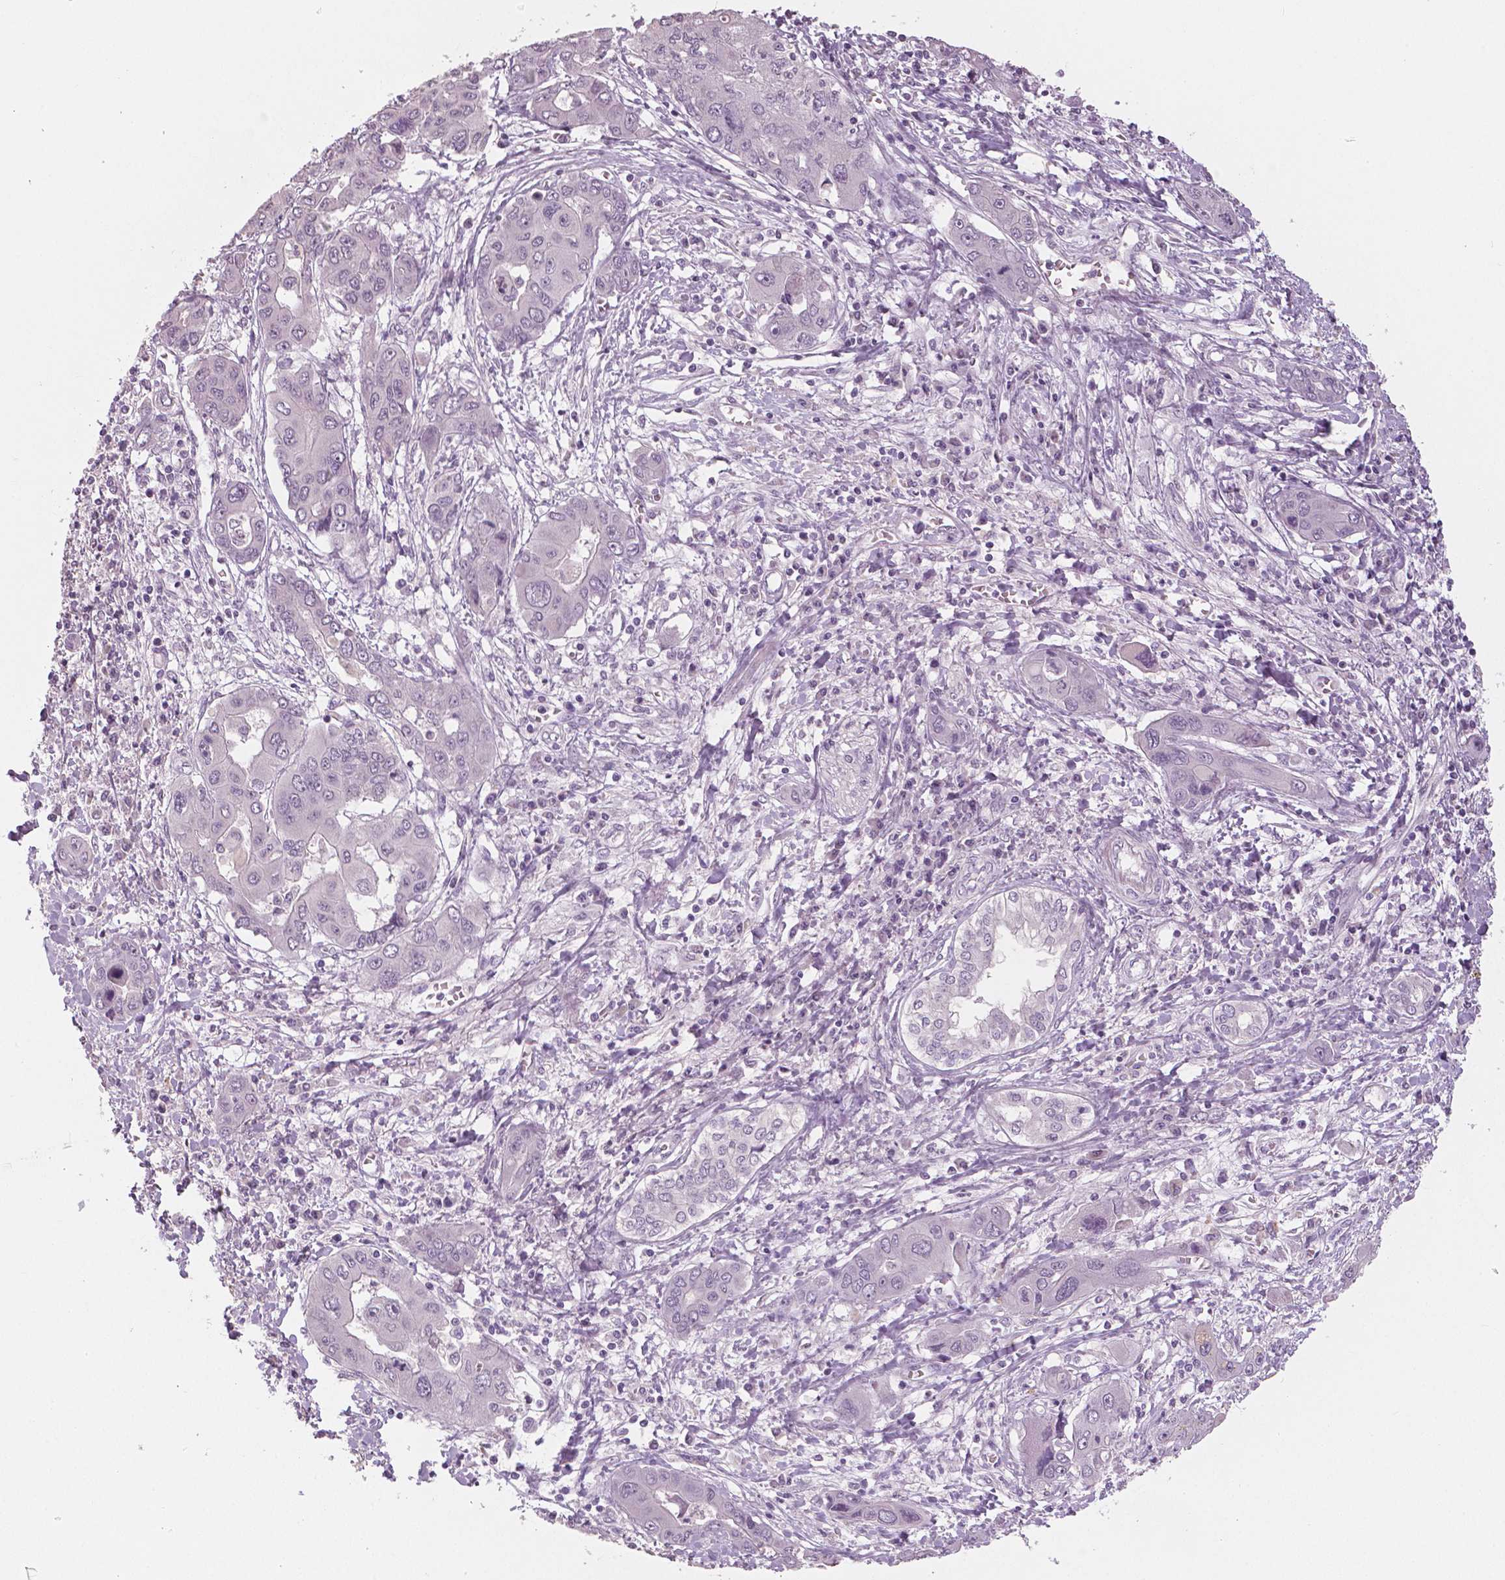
{"staining": {"intensity": "negative", "quantity": "none", "location": "none"}, "tissue": "liver cancer", "cell_type": "Tumor cells", "image_type": "cancer", "snomed": [{"axis": "morphology", "description": "Cholangiocarcinoma"}, {"axis": "topography", "description": "Liver"}], "caption": "IHC of human liver cholangiocarcinoma exhibits no expression in tumor cells. (DAB (3,3'-diaminobenzidine) immunohistochemistry (IHC) visualized using brightfield microscopy, high magnification).", "gene": "NECAB1", "patient": {"sex": "male", "age": 67}}